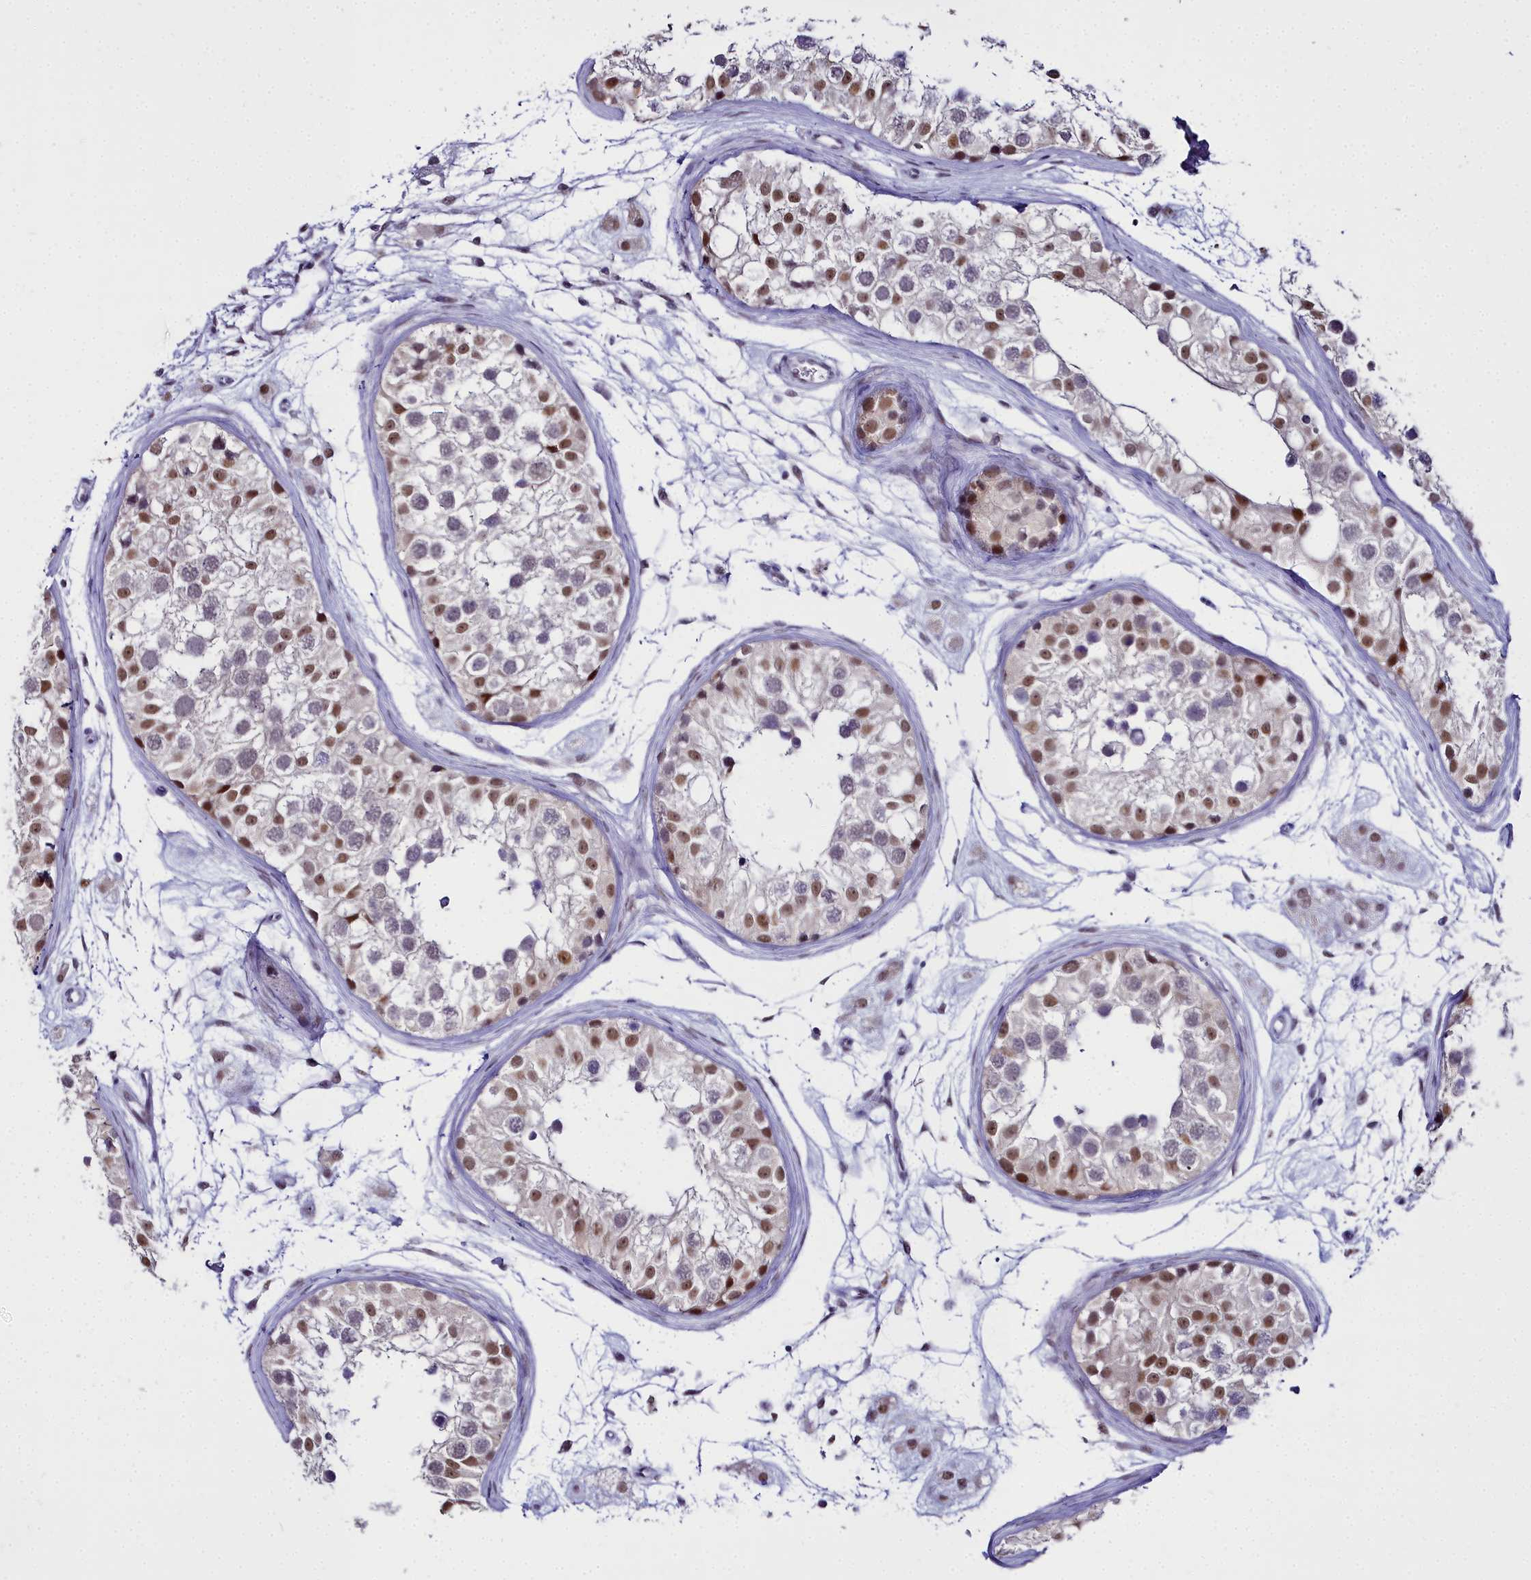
{"staining": {"intensity": "moderate", "quantity": "25%-75%", "location": "nuclear"}, "tissue": "testis", "cell_type": "Cells in seminiferous ducts", "image_type": "normal", "snomed": [{"axis": "morphology", "description": "Normal tissue, NOS"}, {"axis": "morphology", "description": "Adenocarcinoma, metastatic, NOS"}, {"axis": "topography", "description": "Testis"}], "caption": "Unremarkable testis reveals moderate nuclear staining in approximately 25%-75% of cells in seminiferous ducts.", "gene": "RBM12", "patient": {"sex": "male", "age": 26}}